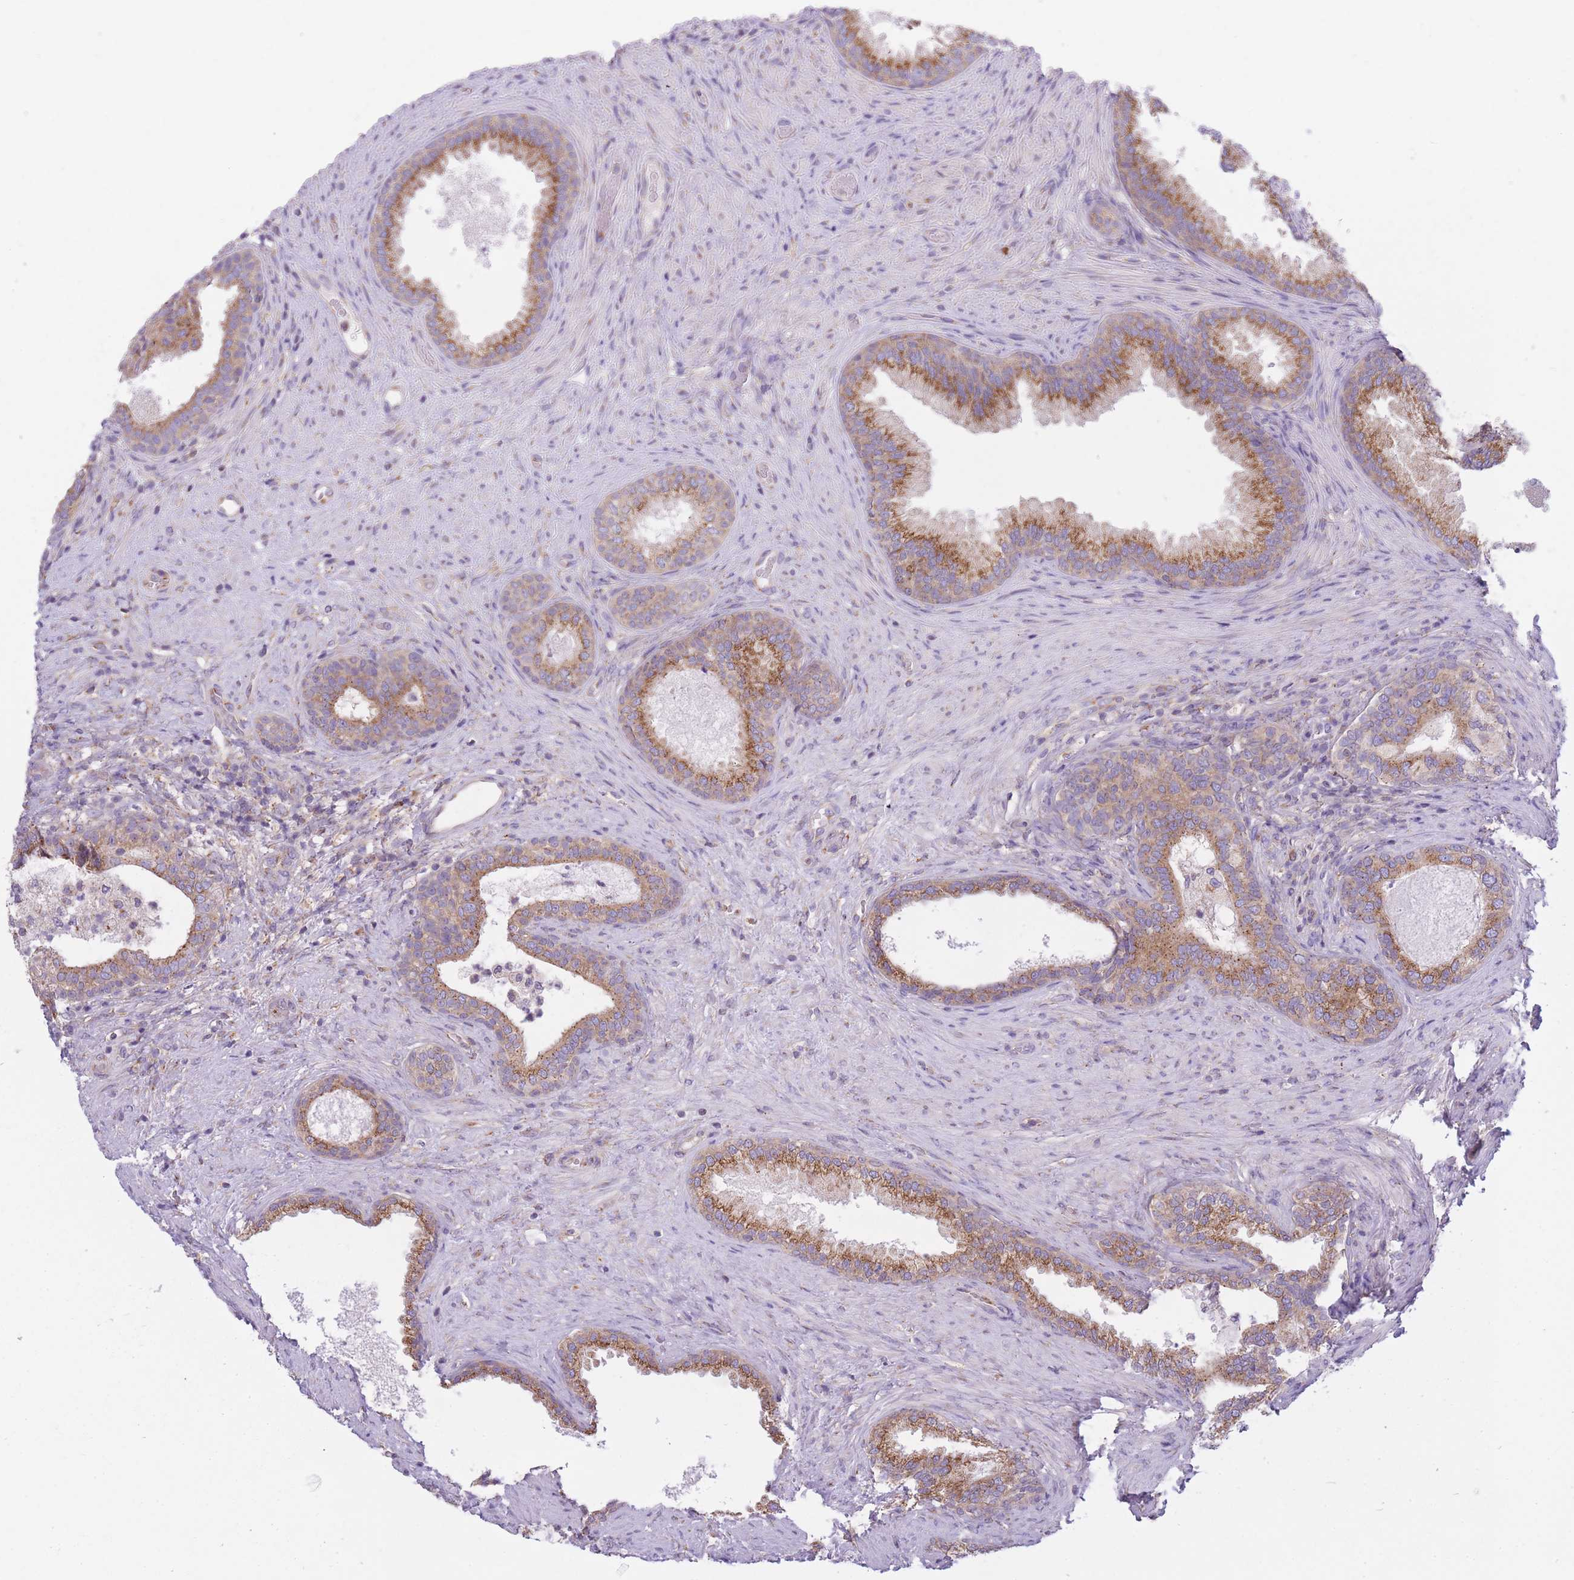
{"staining": {"intensity": "moderate", "quantity": ">75%", "location": "cytoplasmic/membranous"}, "tissue": "prostate", "cell_type": "Glandular cells", "image_type": "normal", "snomed": [{"axis": "morphology", "description": "Normal tissue, NOS"}, {"axis": "topography", "description": "Prostate"}], "caption": "Prostate stained with a protein marker displays moderate staining in glandular cells.", "gene": "COPG1", "patient": {"sex": "male", "age": 76}}